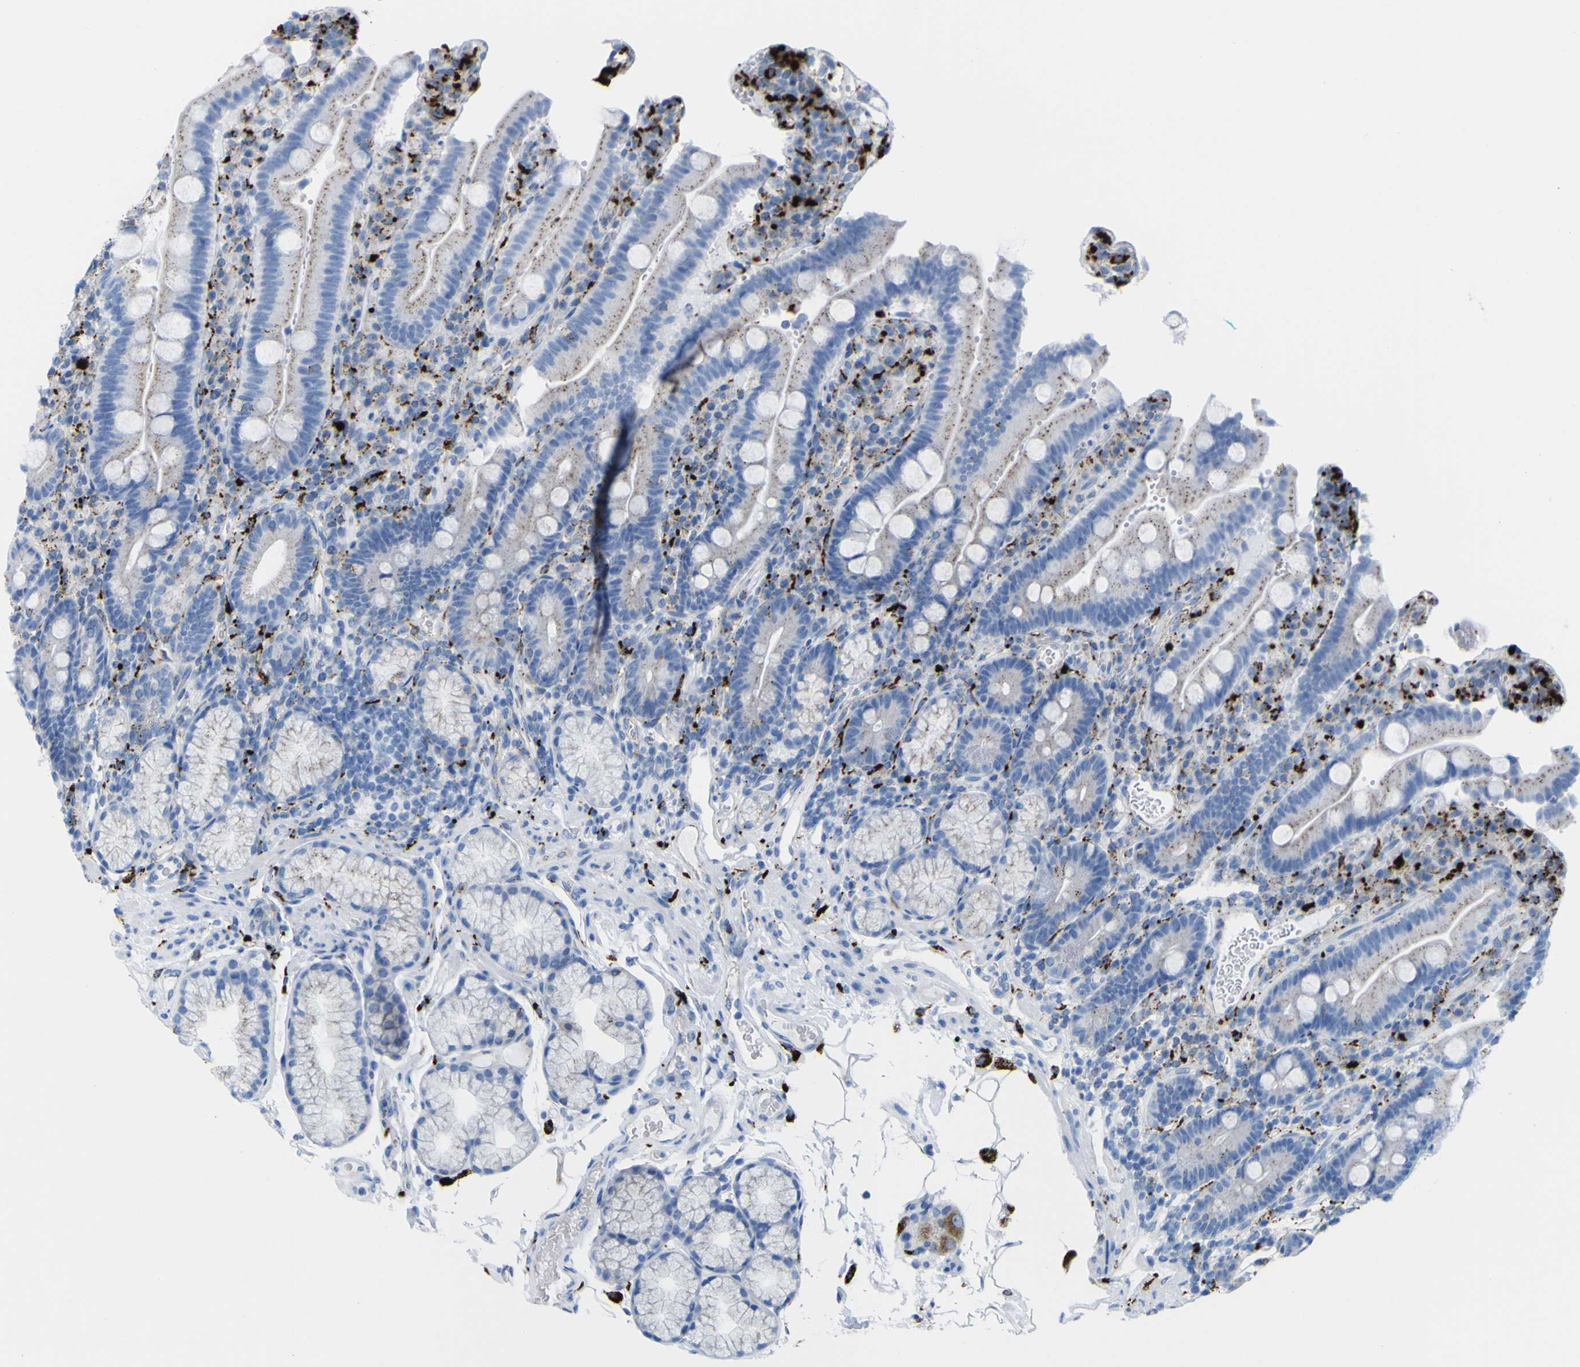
{"staining": {"intensity": "weak", "quantity": "25%-75%", "location": "cytoplasmic/membranous"}, "tissue": "duodenum", "cell_type": "Glandular cells", "image_type": "normal", "snomed": [{"axis": "morphology", "description": "Normal tissue, NOS"}, {"axis": "topography", "description": "Small intestine, NOS"}], "caption": "Immunohistochemistry photomicrograph of unremarkable human duodenum stained for a protein (brown), which demonstrates low levels of weak cytoplasmic/membranous staining in about 25%-75% of glandular cells.", "gene": "PLD3", "patient": {"sex": "female", "age": 71}}